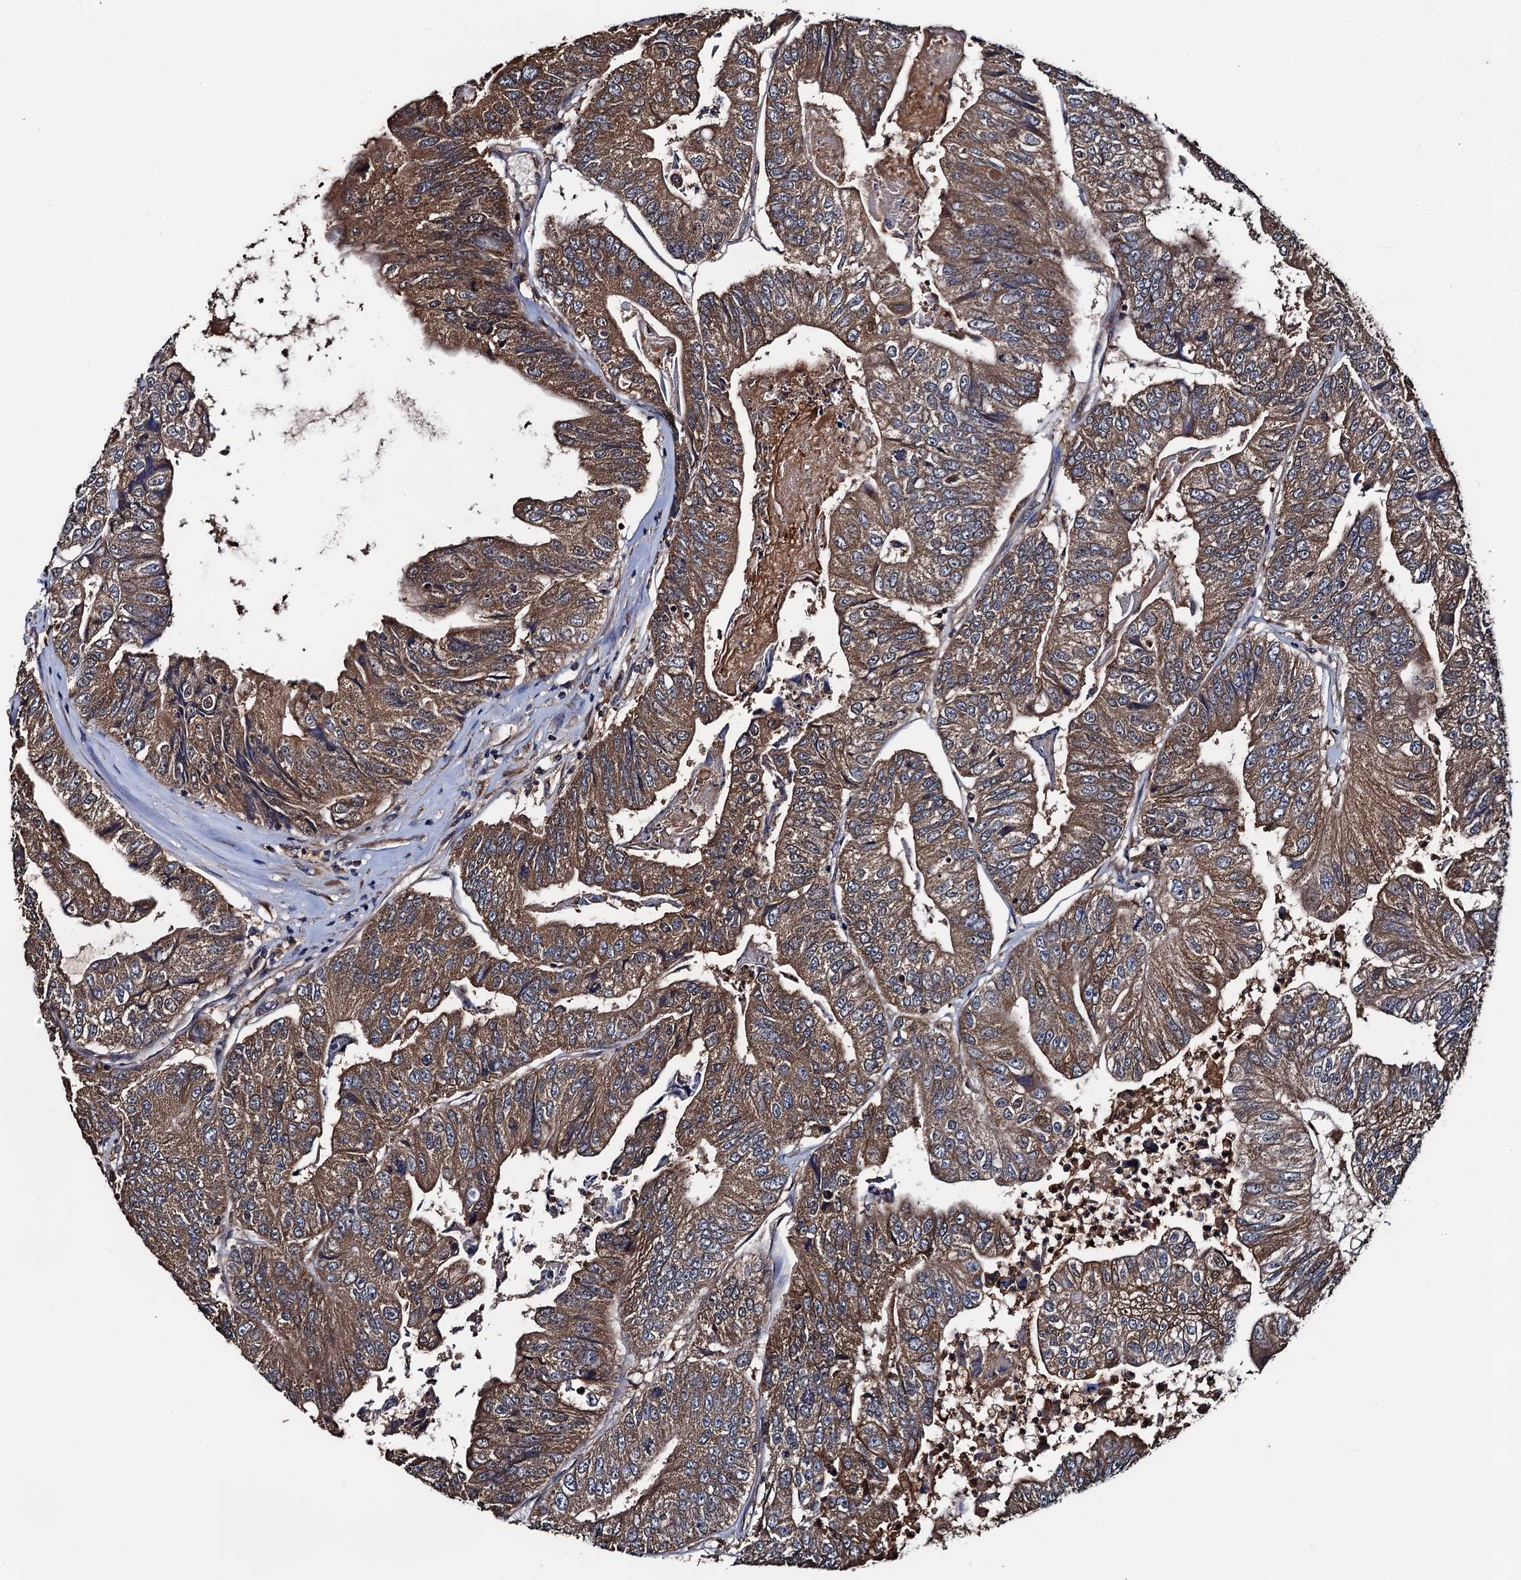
{"staining": {"intensity": "moderate", "quantity": ">75%", "location": "cytoplasmic/membranous"}, "tissue": "colorectal cancer", "cell_type": "Tumor cells", "image_type": "cancer", "snomed": [{"axis": "morphology", "description": "Adenocarcinoma, NOS"}, {"axis": "topography", "description": "Colon"}], "caption": "This micrograph reveals immunohistochemistry (IHC) staining of human colorectal adenocarcinoma, with medium moderate cytoplasmic/membranous expression in approximately >75% of tumor cells.", "gene": "RGS11", "patient": {"sex": "female", "age": 67}}